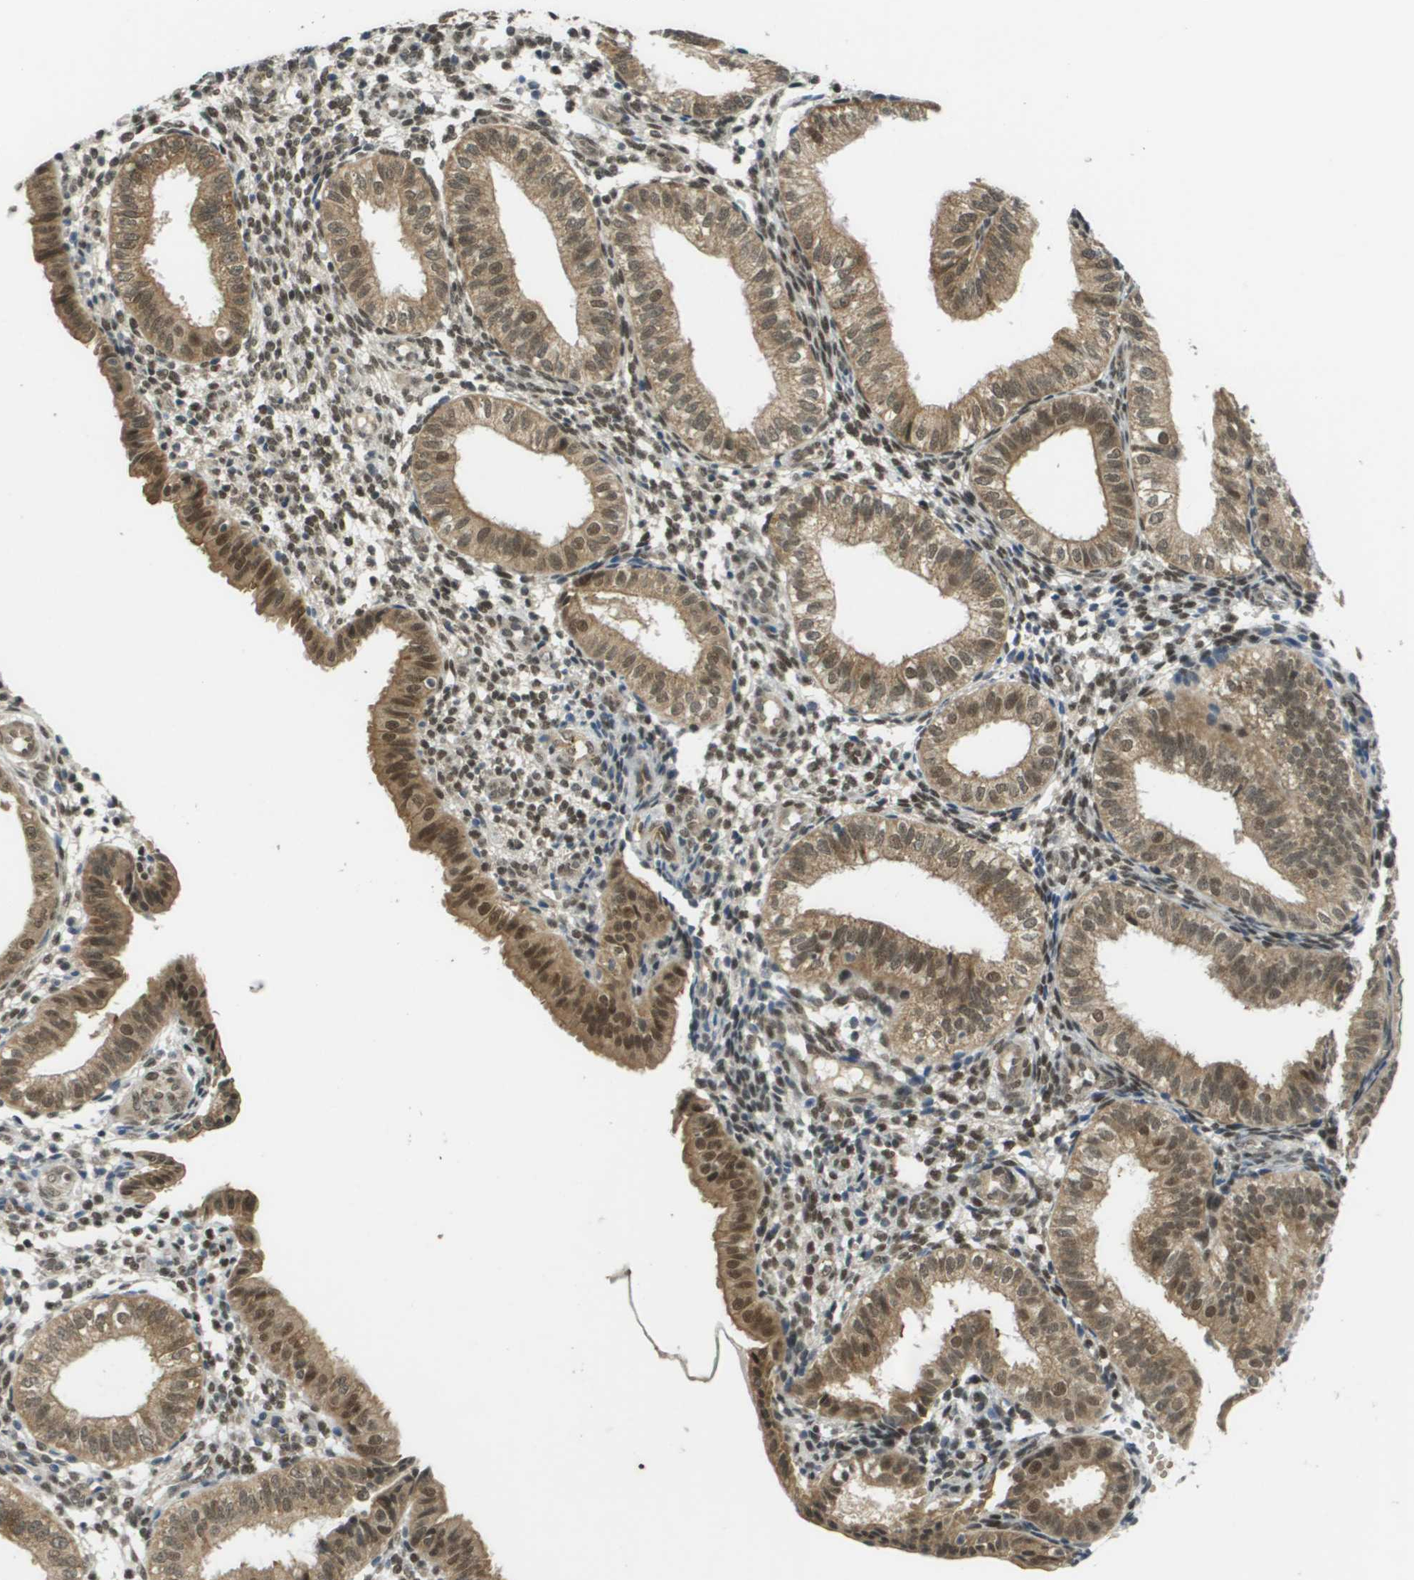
{"staining": {"intensity": "moderate", "quantity": "25%-75%", "location": "nuclear"}, "tissue": "endometrium", "cell_type": "Cells in endometrial stroma", "image_type": "normal", "snomed": [{"axis": "morphology", "description": "Normal tissue, NOS"}, {"axis": "topography", "description": "Endometrium"}], "caption": "The image demonstrates immunohistochemical staining of normal endometrium. There is moderate nuclear positivity is seen in about 25%-75% of cells in endometrial stroma. The protein of interest is stained brown, and the nuclei are stained in blue (DAB (3,3'-diaminobenzidine) IHC with brightfield microscopy, high magnification).", "gene": "ARID1B", "patient": {"sex": "female", "age": 39}}